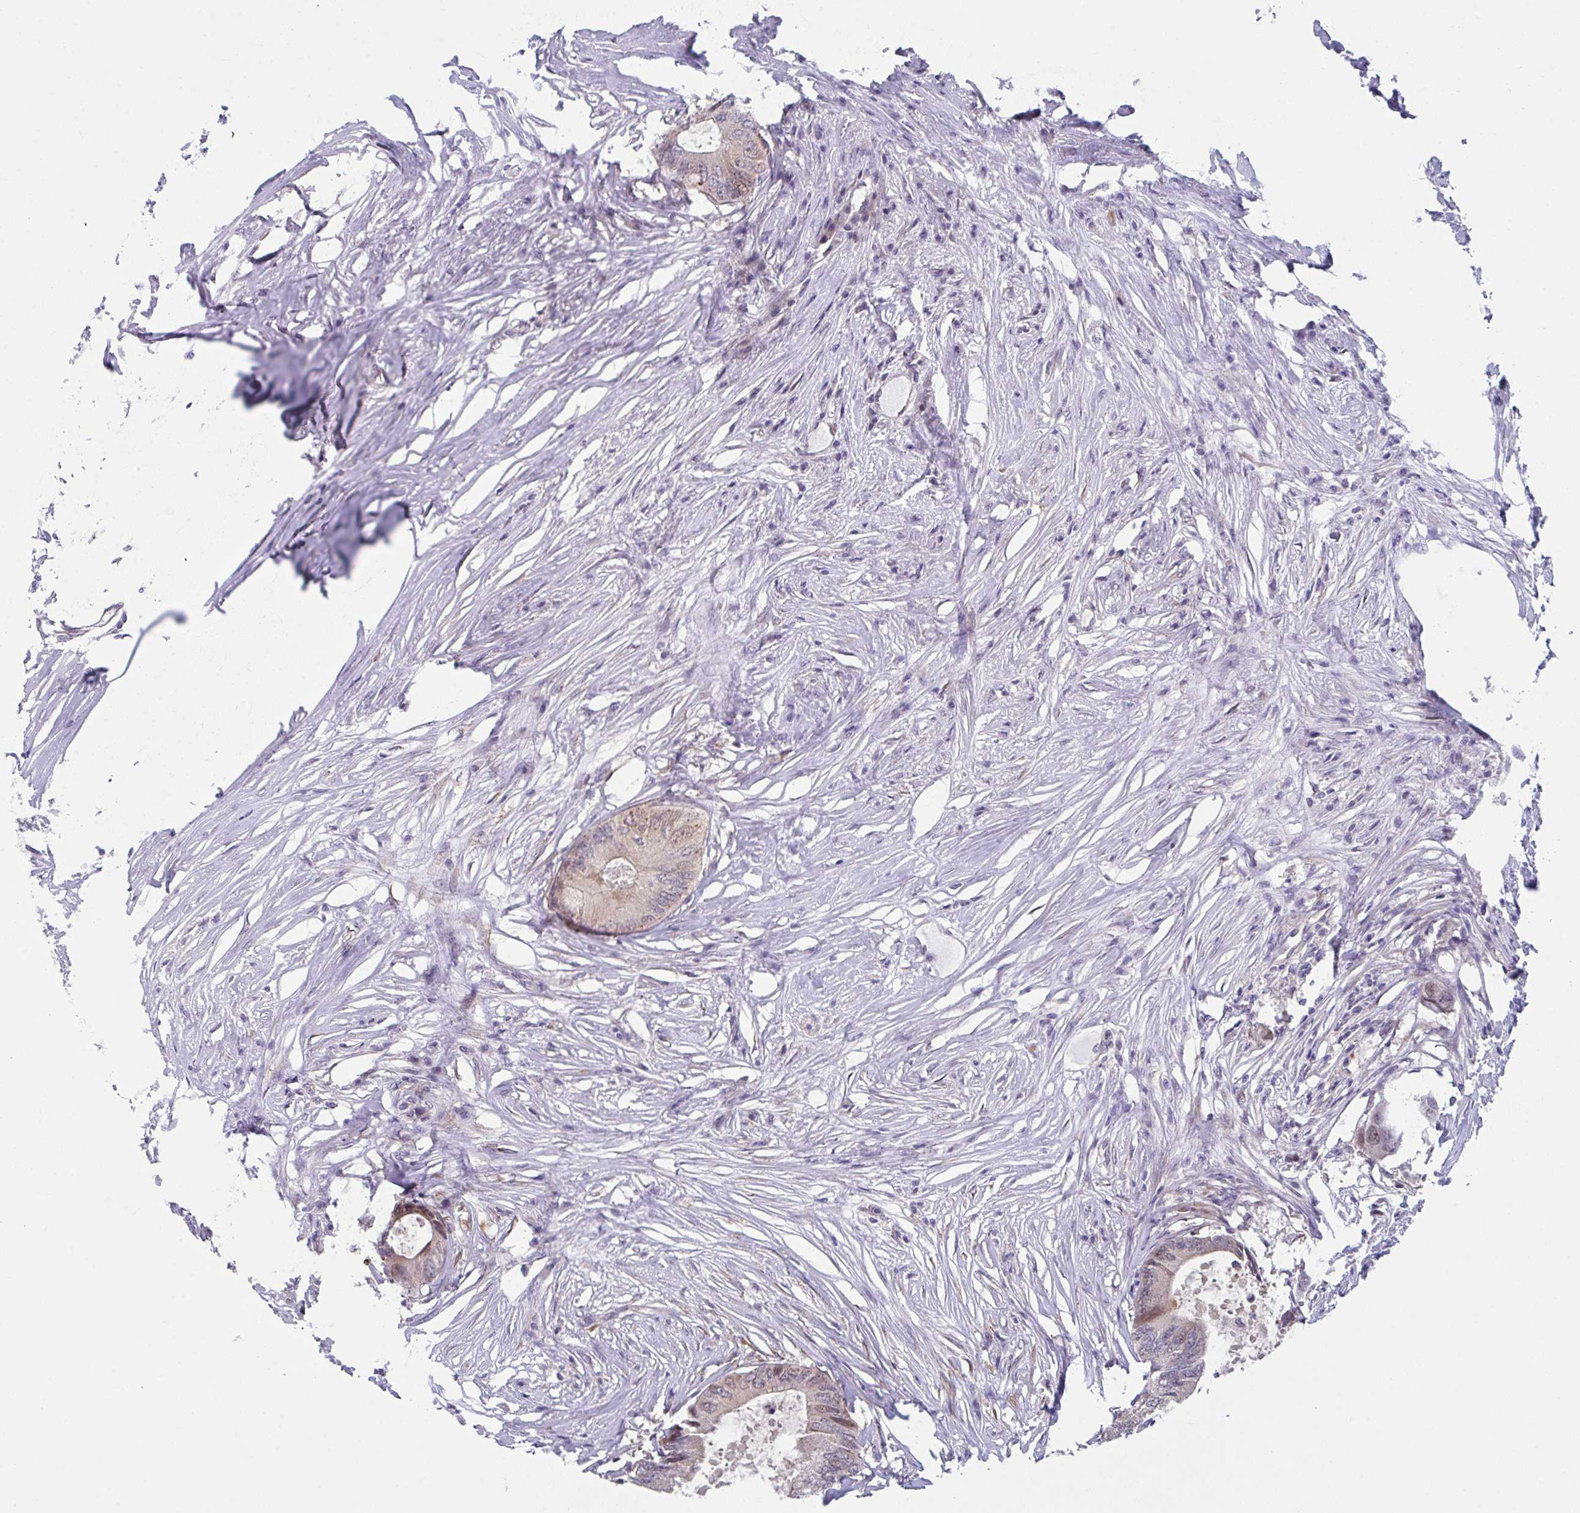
{"staining": {"intensity": "moderate", "quantity": "<25%", "location": "nuclear"}, "tissue": "colorectal cancer", "cell_type": "Tumor cells", "image_type": "cancer", "snomed": [{"axis": "morphology", "description": "Adenocarcinoma, NOS"}, {"axis": "topography", "description": "Colon"}], "caption": "Immunohistochemistry (IHC) (DAB (3,3'-diaminobenzidine)) staining of colorectal cancer (adenocarcinoma) demonstrates moderate nuclear protein staining in about <25% of tumor cells.", "gene": "RBM18", "patient": {"sex": "male", "age": 71}}